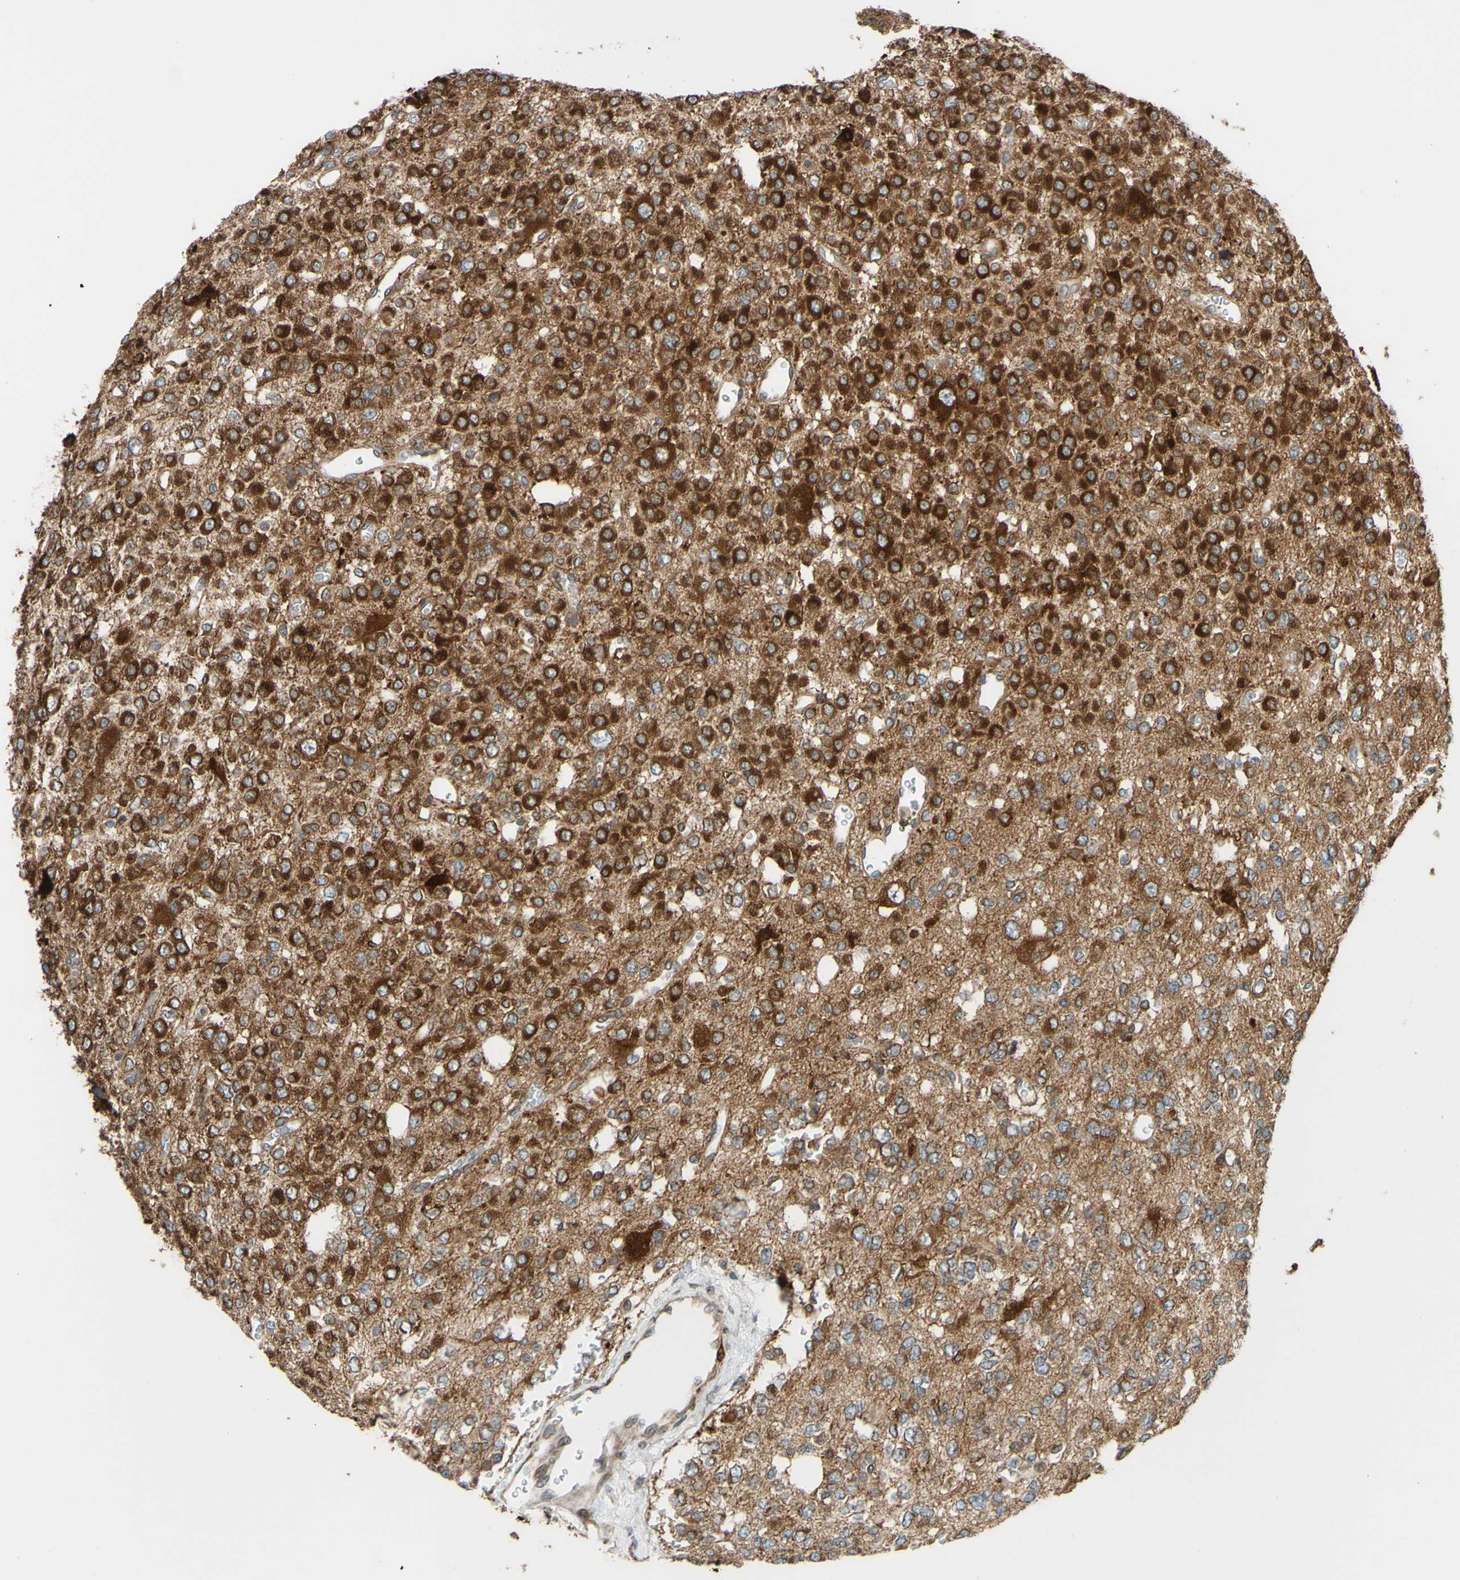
{"staining": {"intensity": "strong", "quantity": ">75%", "location": "cytoplasmic/membranous"}, "tissue": "glioma", "cell_type": "Tumor cells", "image_type": "cancer", "snomed": [{"axis": "morphology", "description": "Glioma, malignant, Low grade"}, {"axis": "topography", "description": "Brain"}], "caption": "Human glioma stained with a protein marker reveals strong staining in tumor cells.", "gene": "PRAF2", "patient": {"sex": "male", "age": 38}}